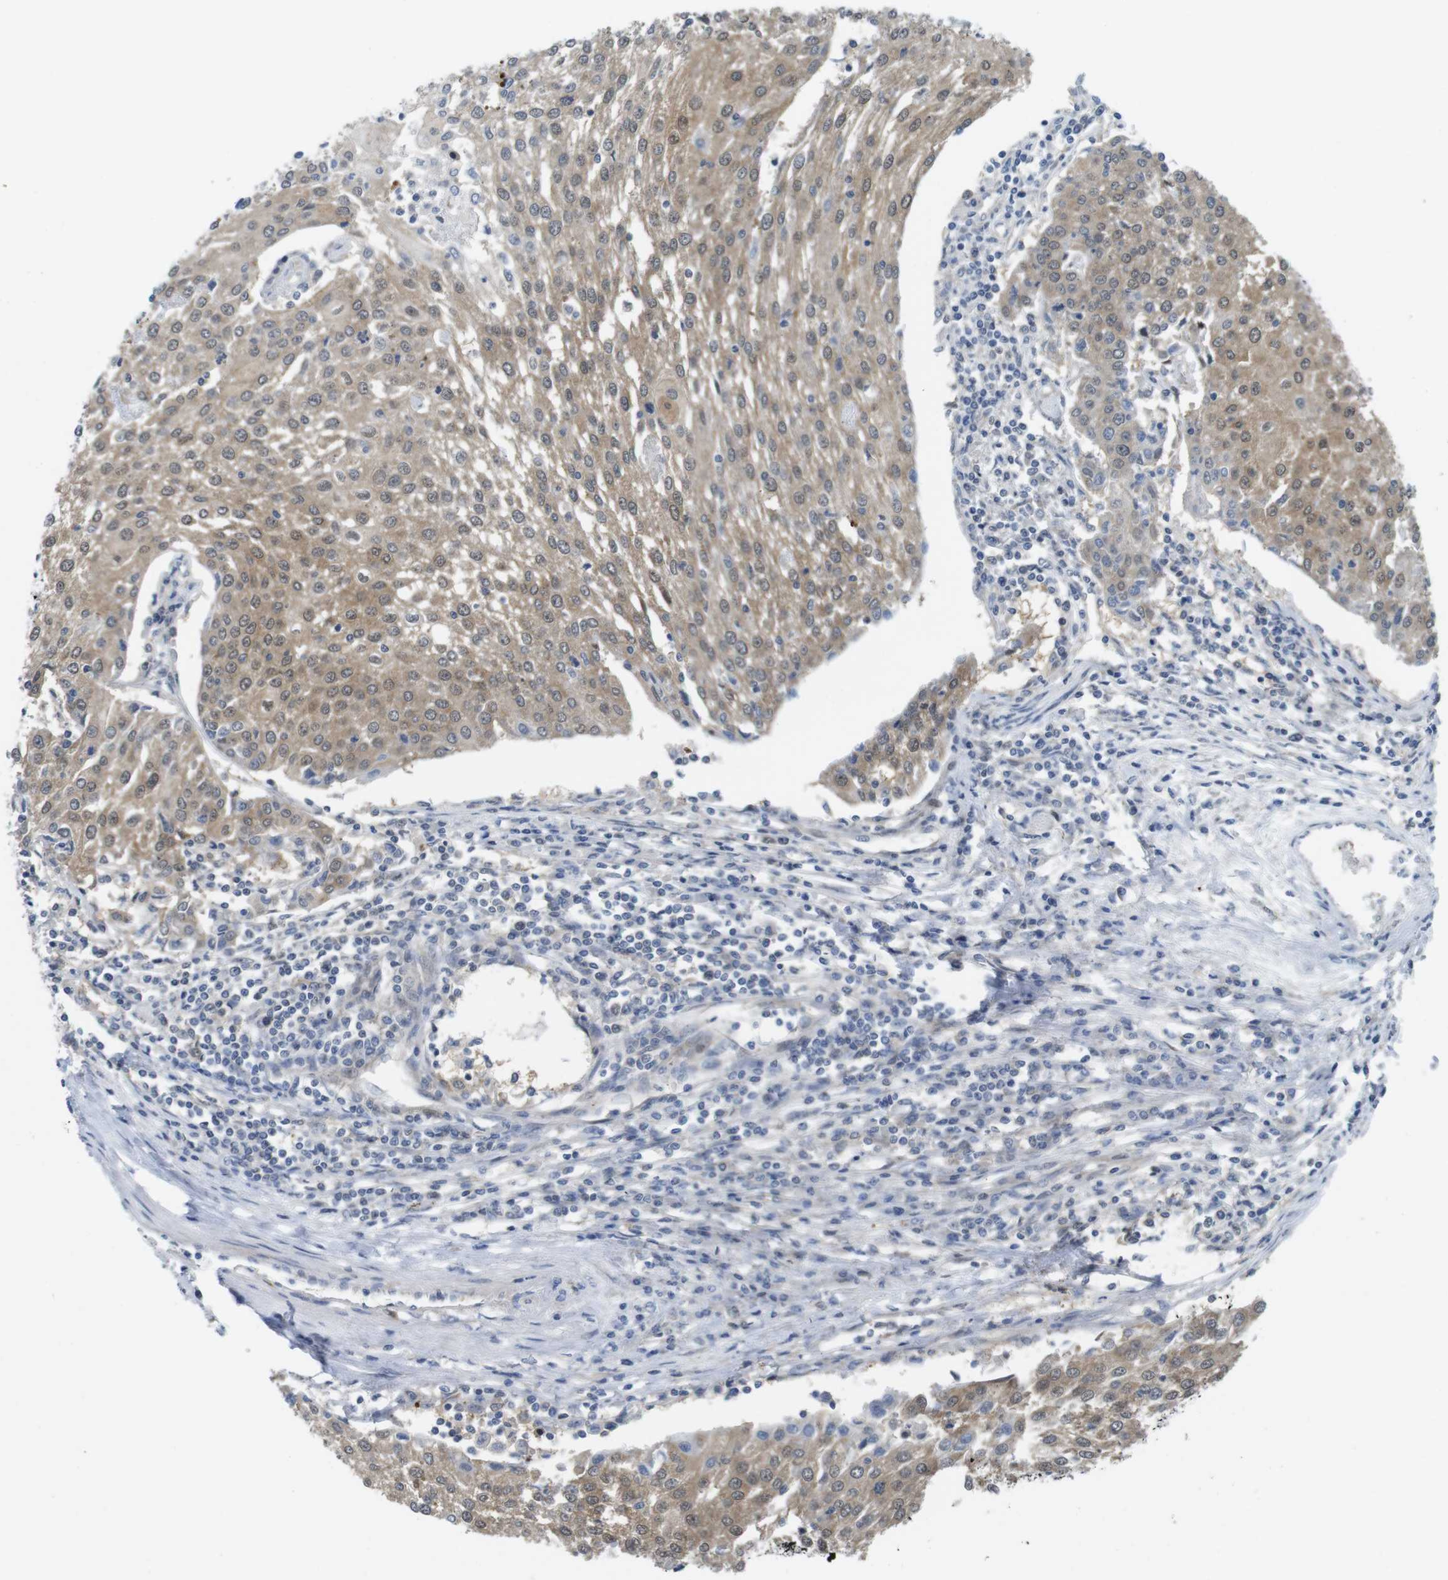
{"staining": {"intensity": "moderate", "quantity": ">75%", "location": "cytoplasmic/membranous,nuclear"}, "tissue": "urothelial cancer", "cell_type": "Tumor cells", "image_type": "cancer", "snomed": [{"axis": "morphology", "description": "Urothelial carcinoma, High grade"}, {"axis": "topography", "description": "Urinary bladder"}], "caption": "A brown stain highlights moderate cytoplasmic/membranous and nuclear expression of a protein in urothelial carcinoma (high-grade) tumor cells.", "gene": "CASP2", "patient": {"sex": "female", "age": 85}}